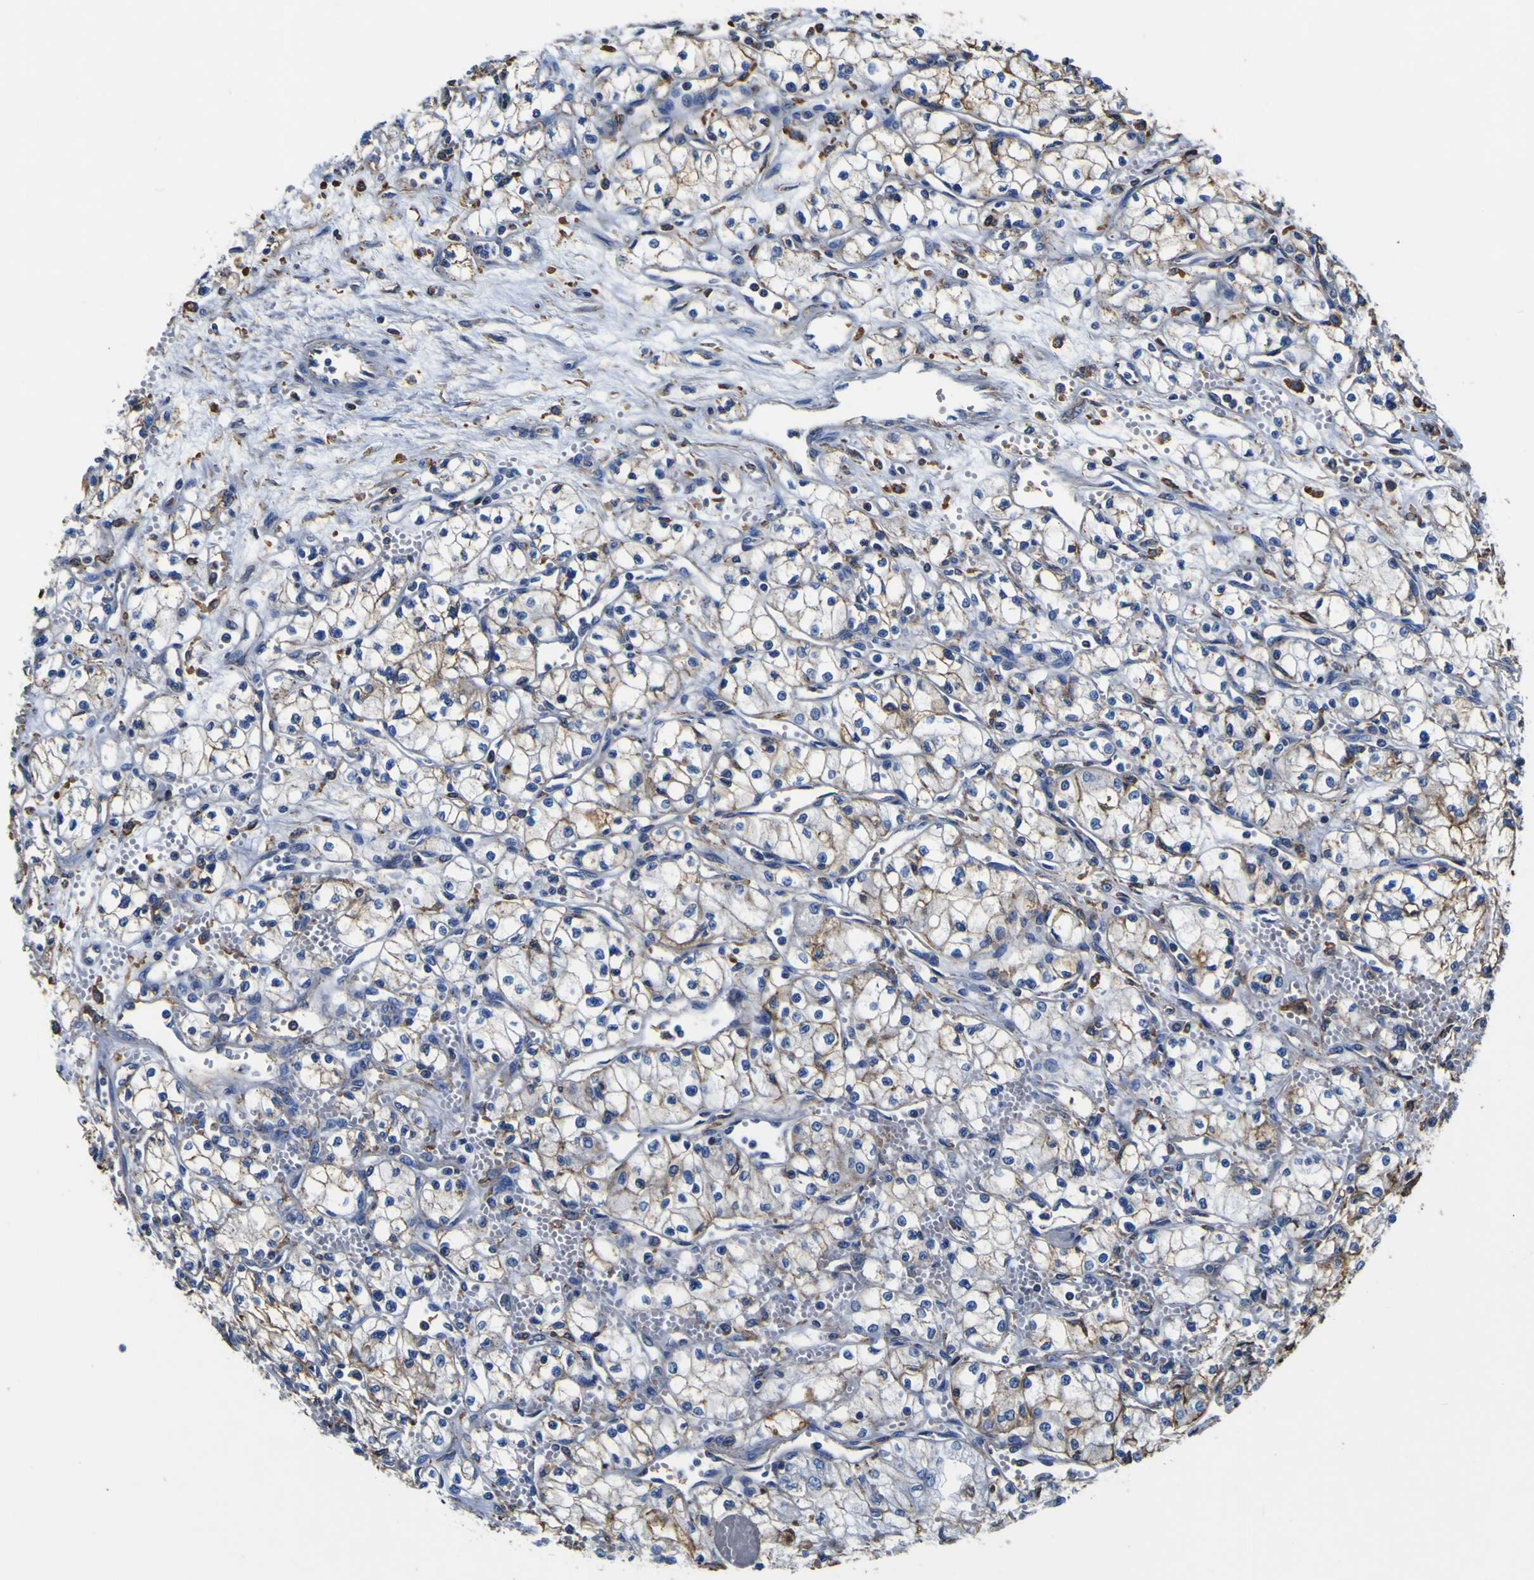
{"staining": {"intensity": "moderate", "quantity": "25%-75%", "location": "cytoplasmic/membranous"}, "tissue": "renal cancer", "cell_type": "Tumor cells", "image_type": "cancer", "snomed": [{"axis": "morphology", "description": "Normal tissue, NOS"}, {"axis": "morphology", "description": "Adenocarcinoma, NOS"}, {"axis": "topography", "description": "Kidney"}], "caption": "Moderate cytoplasmic/membranous staining for a protein is identified in about 25%-75% of tumor cells of renal cancer using IHC.", "gene": "PXDN", "patient": {"sex": "male", "age": 59}}